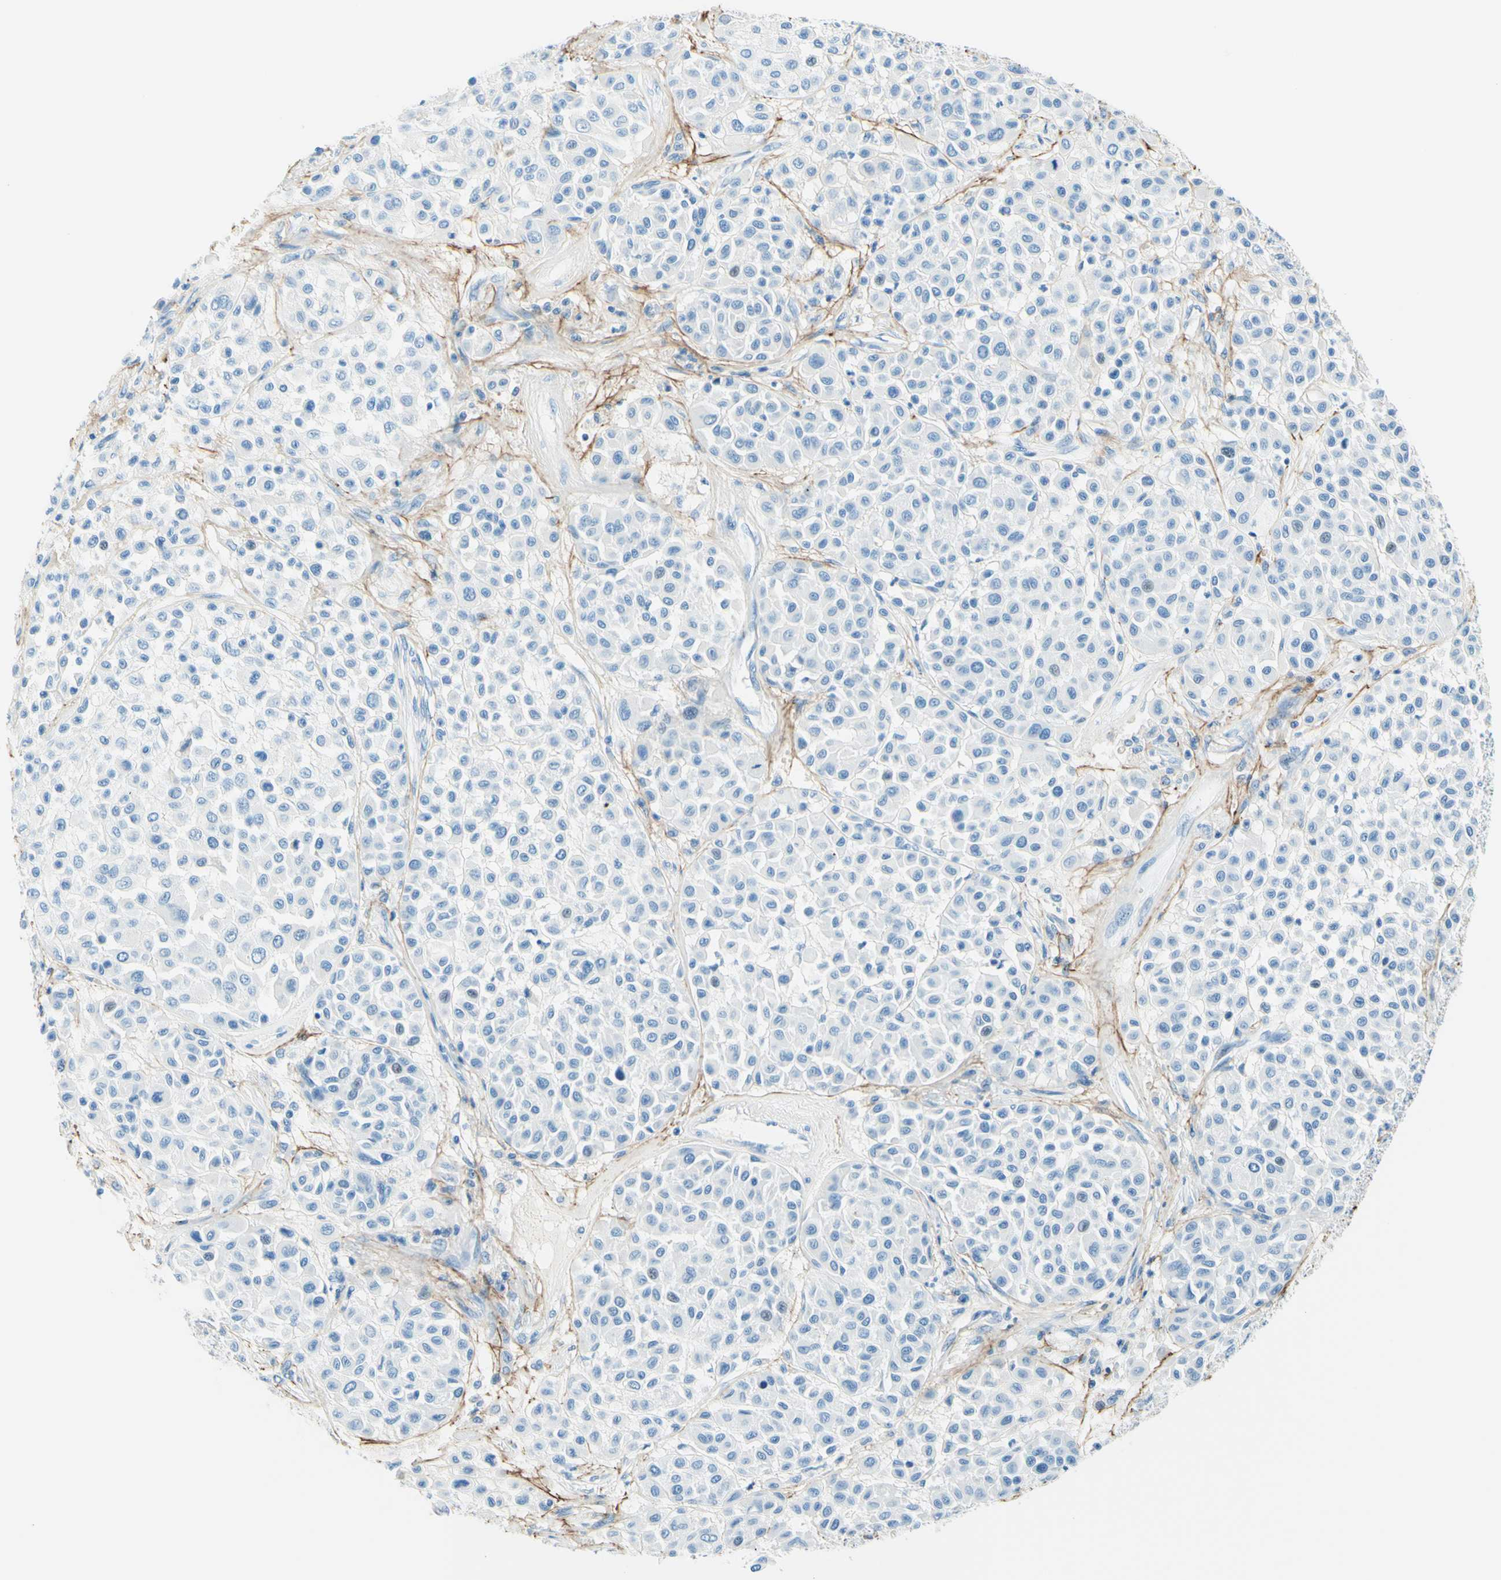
{"staining": {"intensity": "negative", "quantity": "none", "location": "none"}, "tissue": "melanoma", "cell_type": "Tumor cells", "image_type": "cancer", "snomed": [{"axis": "morphology", "description": "Malignant melanoma, Metastatic site"}, {"axis": "topography", "description": "Soft tissue"}], "caption": "IHC of melanoma shows no staining in tumor cells.", "gene": "MFAP5", "patient": {"sex": "male", "age": 41}}